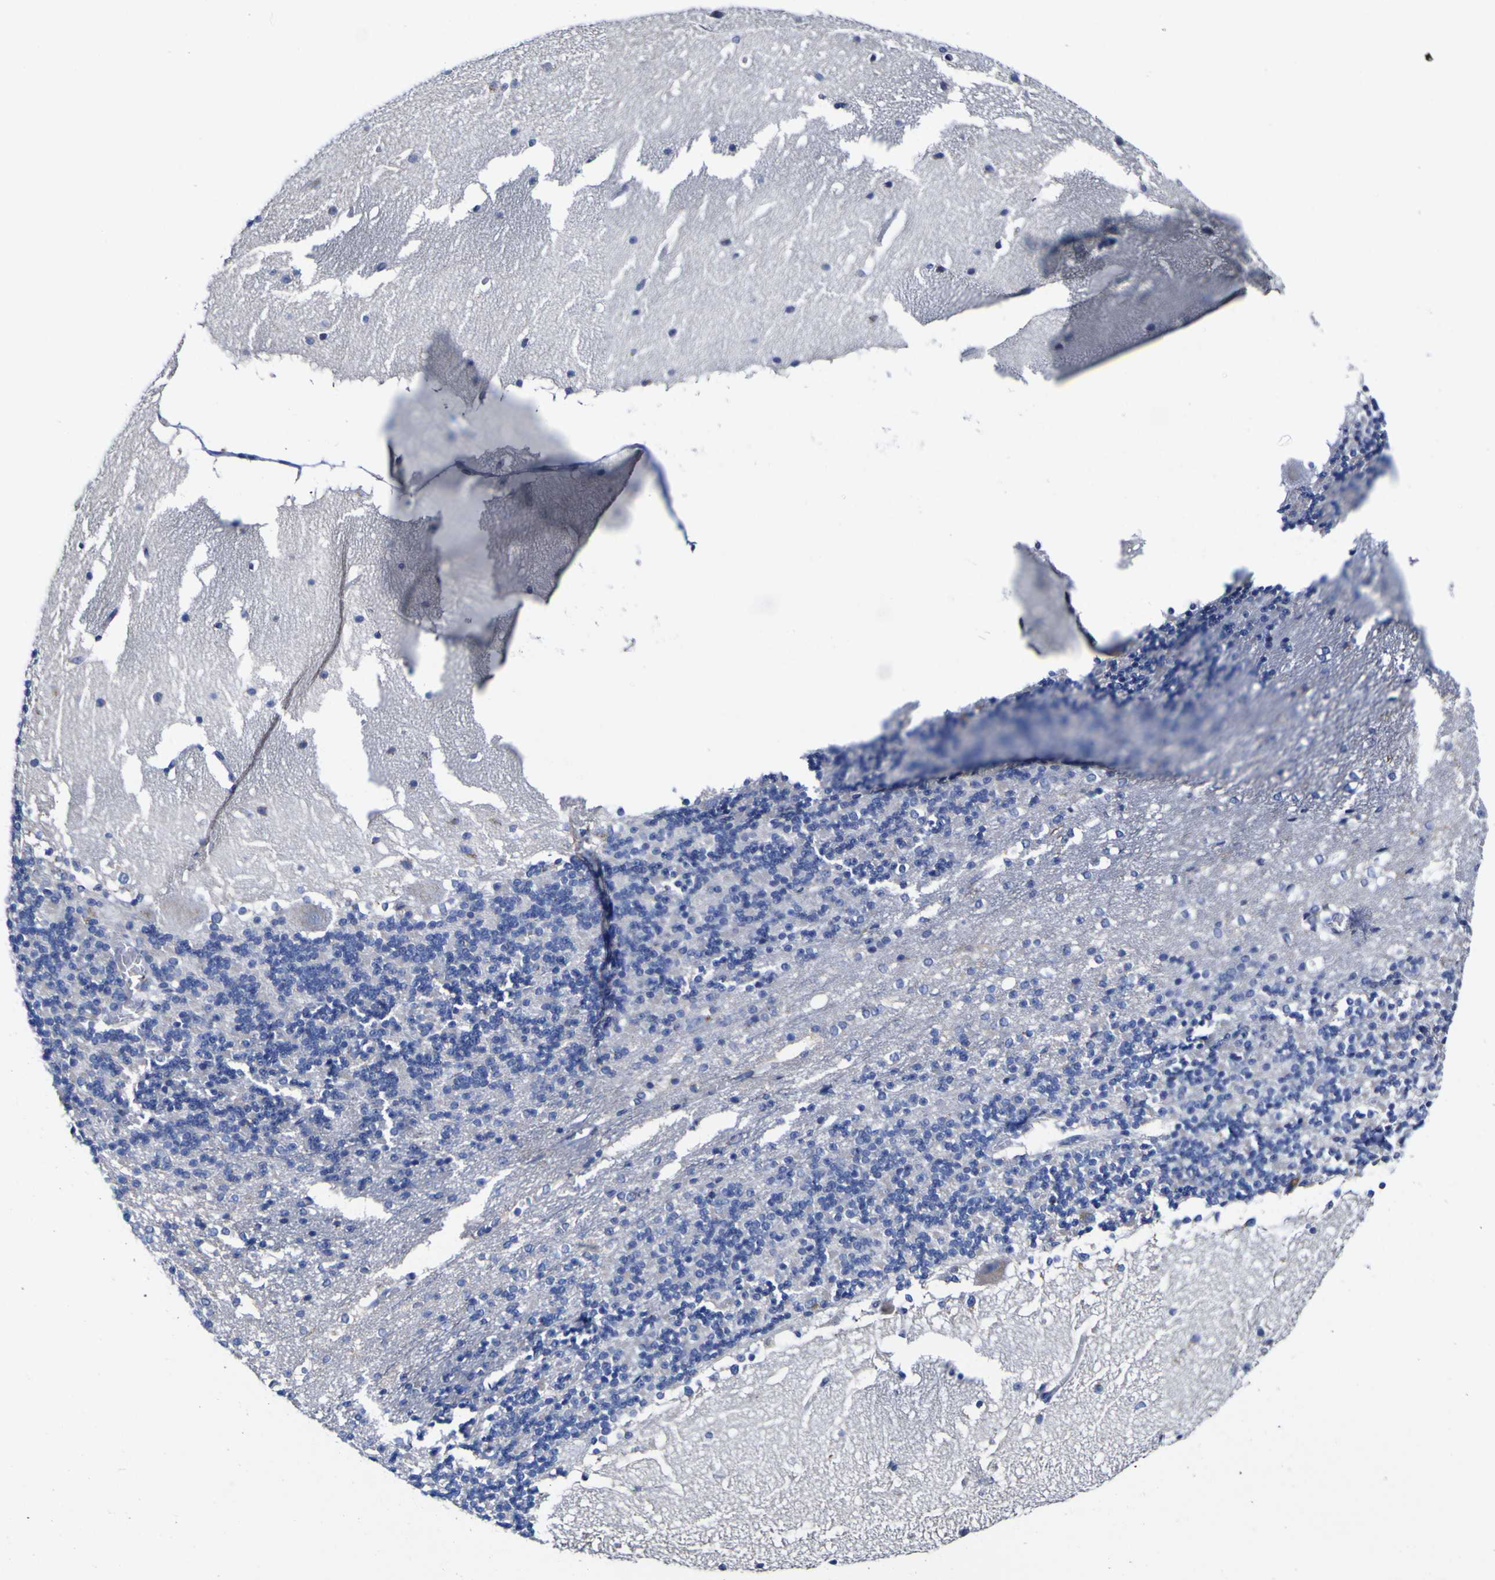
{"staining": {"intensity": "negative", "quantity": "none", "location": "none"}, "tissue": "cerebellum", "cell_type": "Cells in granular layer", "image_type": "normal", "snomed": [{"axis": "morphology", "description": "Normal tissue, NOS"}, {"axis": "topography", "description": "Cerebellum"}], "caption": "An immunohistochemistry histopathology image of unremarkable cerebellum is shown. There is no staining in cells in granular layer of cerebellum. (Brightfield microscopy of DAB (3,3'-diaminobenzidine) immunohistochemistry (IHC) at high magnification).", "gene": "GOLM1", "patient": {"sex": "female", "age": 19}}